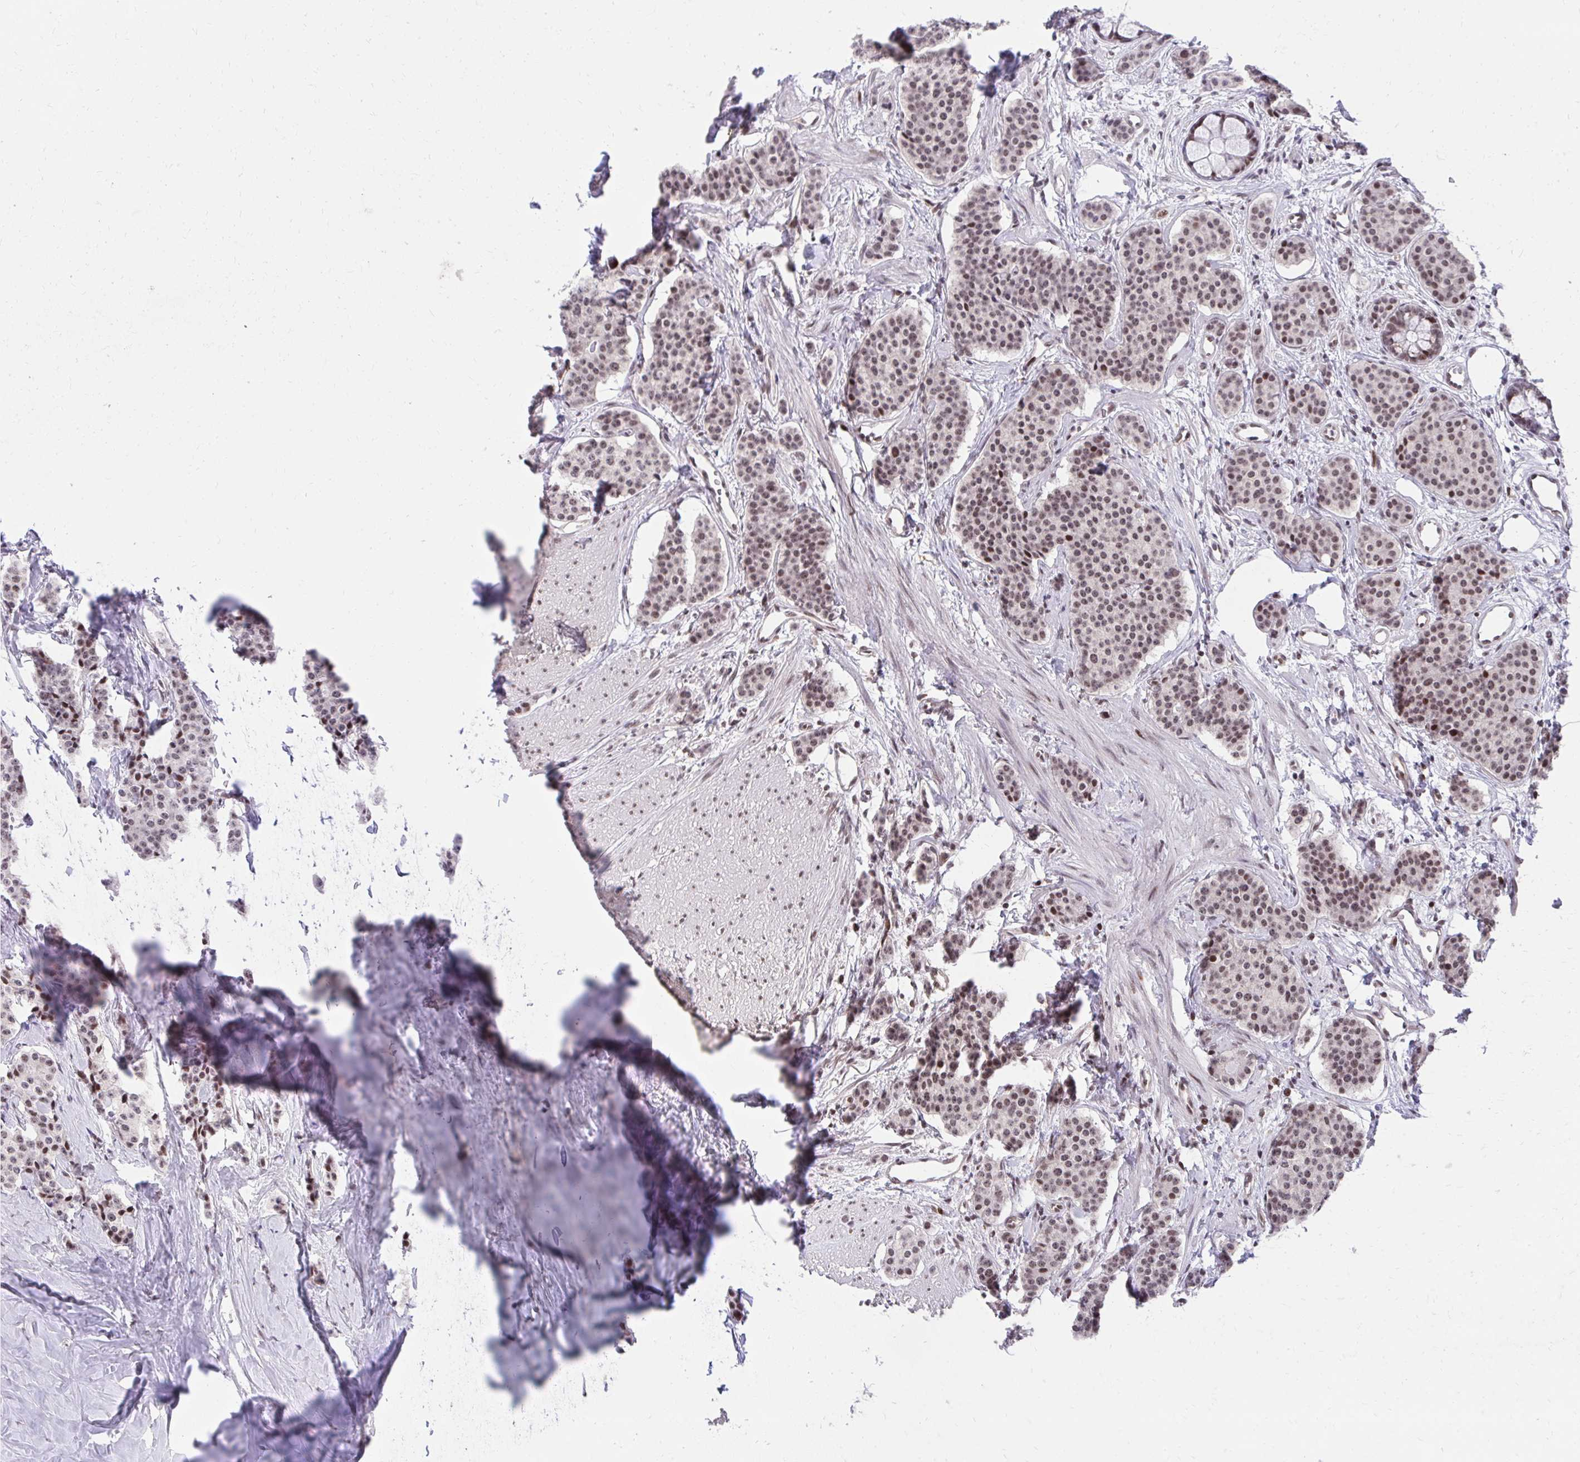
{"staining": {"intensity": "moderate", "quantity": ">75%", "location": "nuclear"}, "tissue": "carcinoid", "cell_type": "Tumor cells", "image_type": "cancer", "snomed": [{"axis": "morphology", "description": "Carcinoid, malignant, NOS"}, {"axis": "topography", "description": "Small intestine"}], "caption": "Immunohistochemical staining of carcinoid (malignant) displays moderate nuclear protein staining in about >75% of tumor cells.", "gene": "HOXA4", "patient": {"sex": "female", "age": 64}}